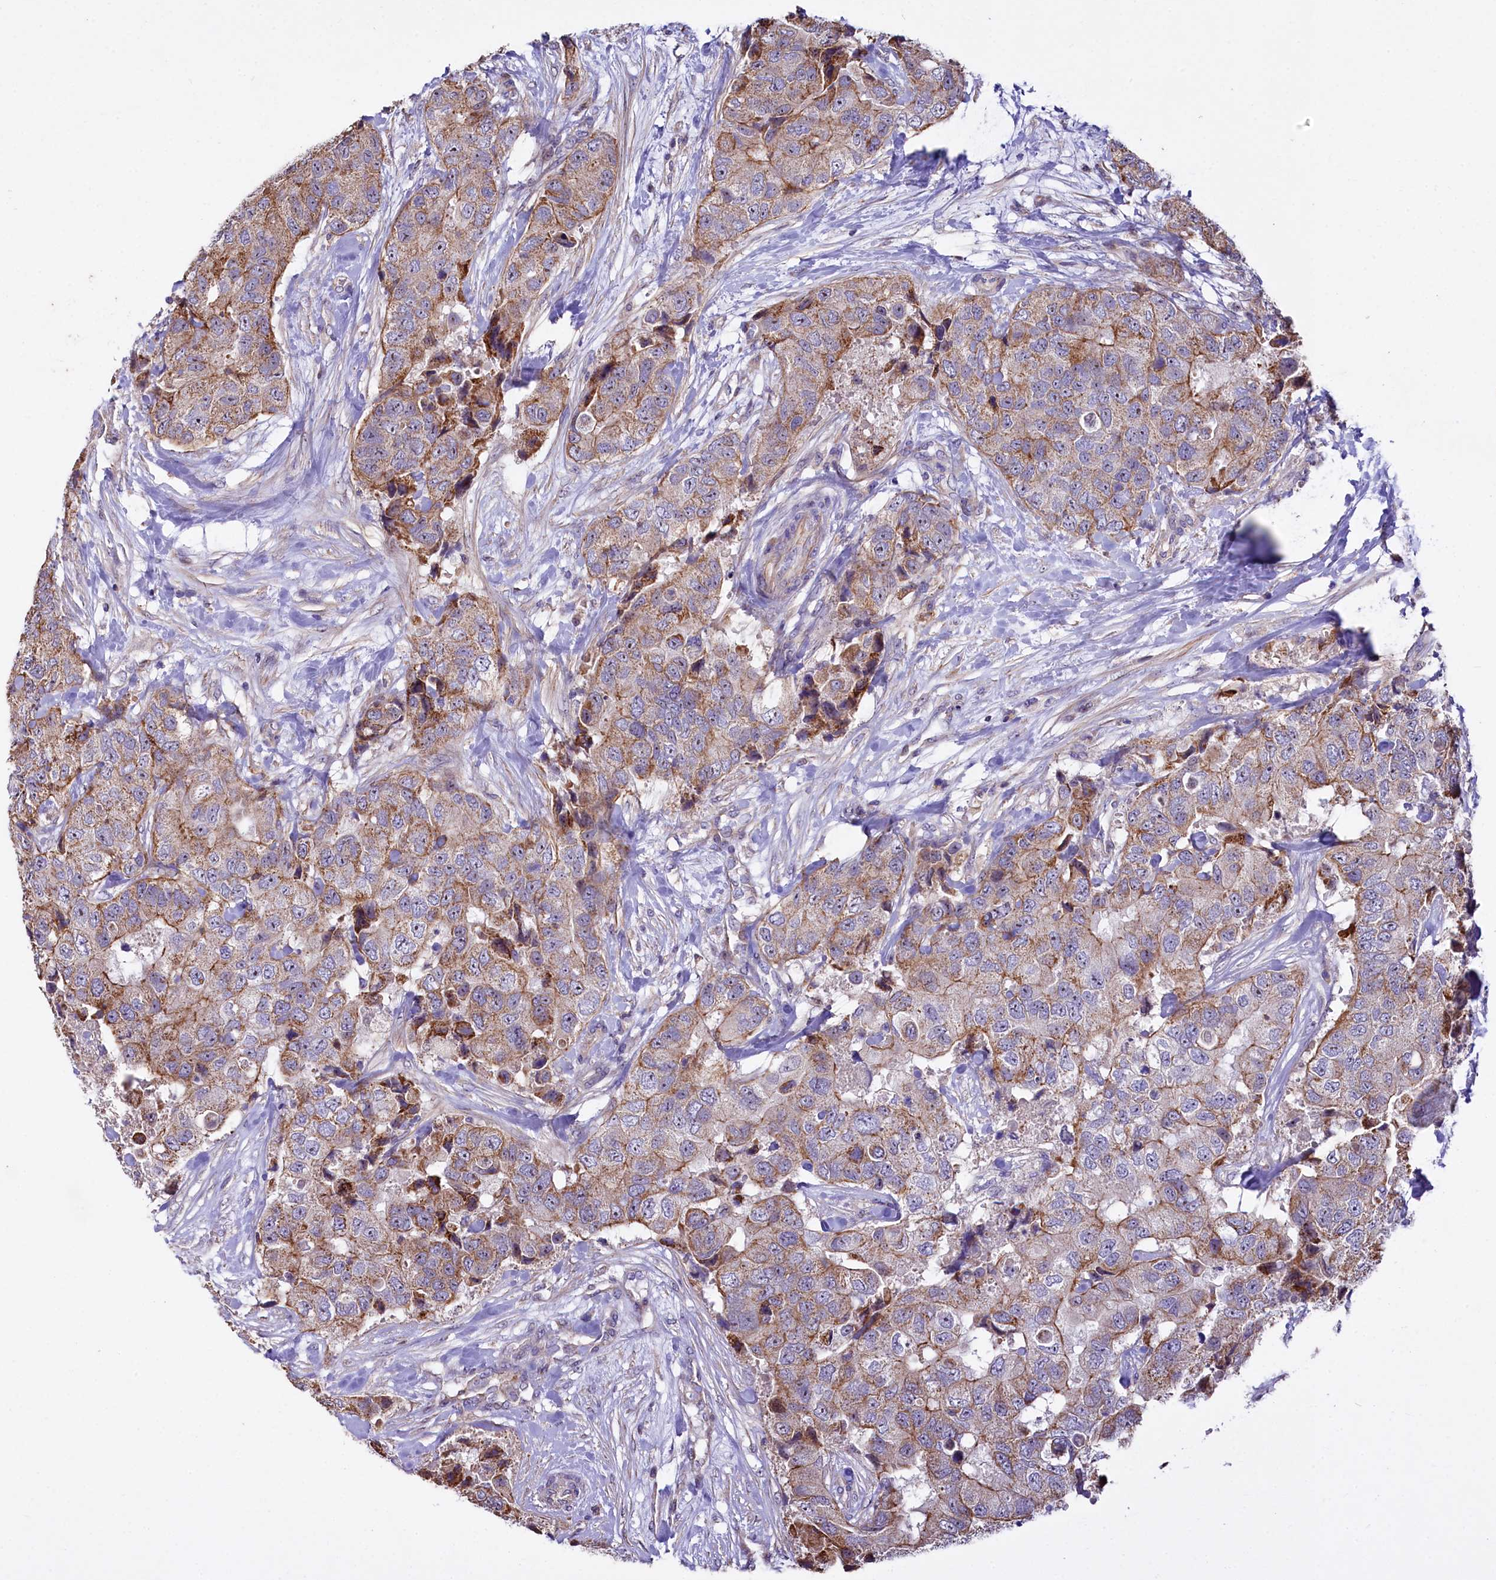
{"staining": {"intensity": "moderate", "quantity": ">75%", "location": "cytoplasmic/membranous"}, "tissue": "breast cancer", "cell_type": "Tumor cells", "image_type": "cancer", "snomed": [{"axis": "morphology", "description": "Duct carcinoma"}, {"axis": "topography", "description": "Breast"}], "caption": "DAB immunohistochemical staining of intraductal carcinoma (breast) displays moderate cytoplasmic/membranous protein staining in approximately >75% of tumor cells.", "gene": "RPUSD3", "patient": {"sex": "female", "age": 62}}